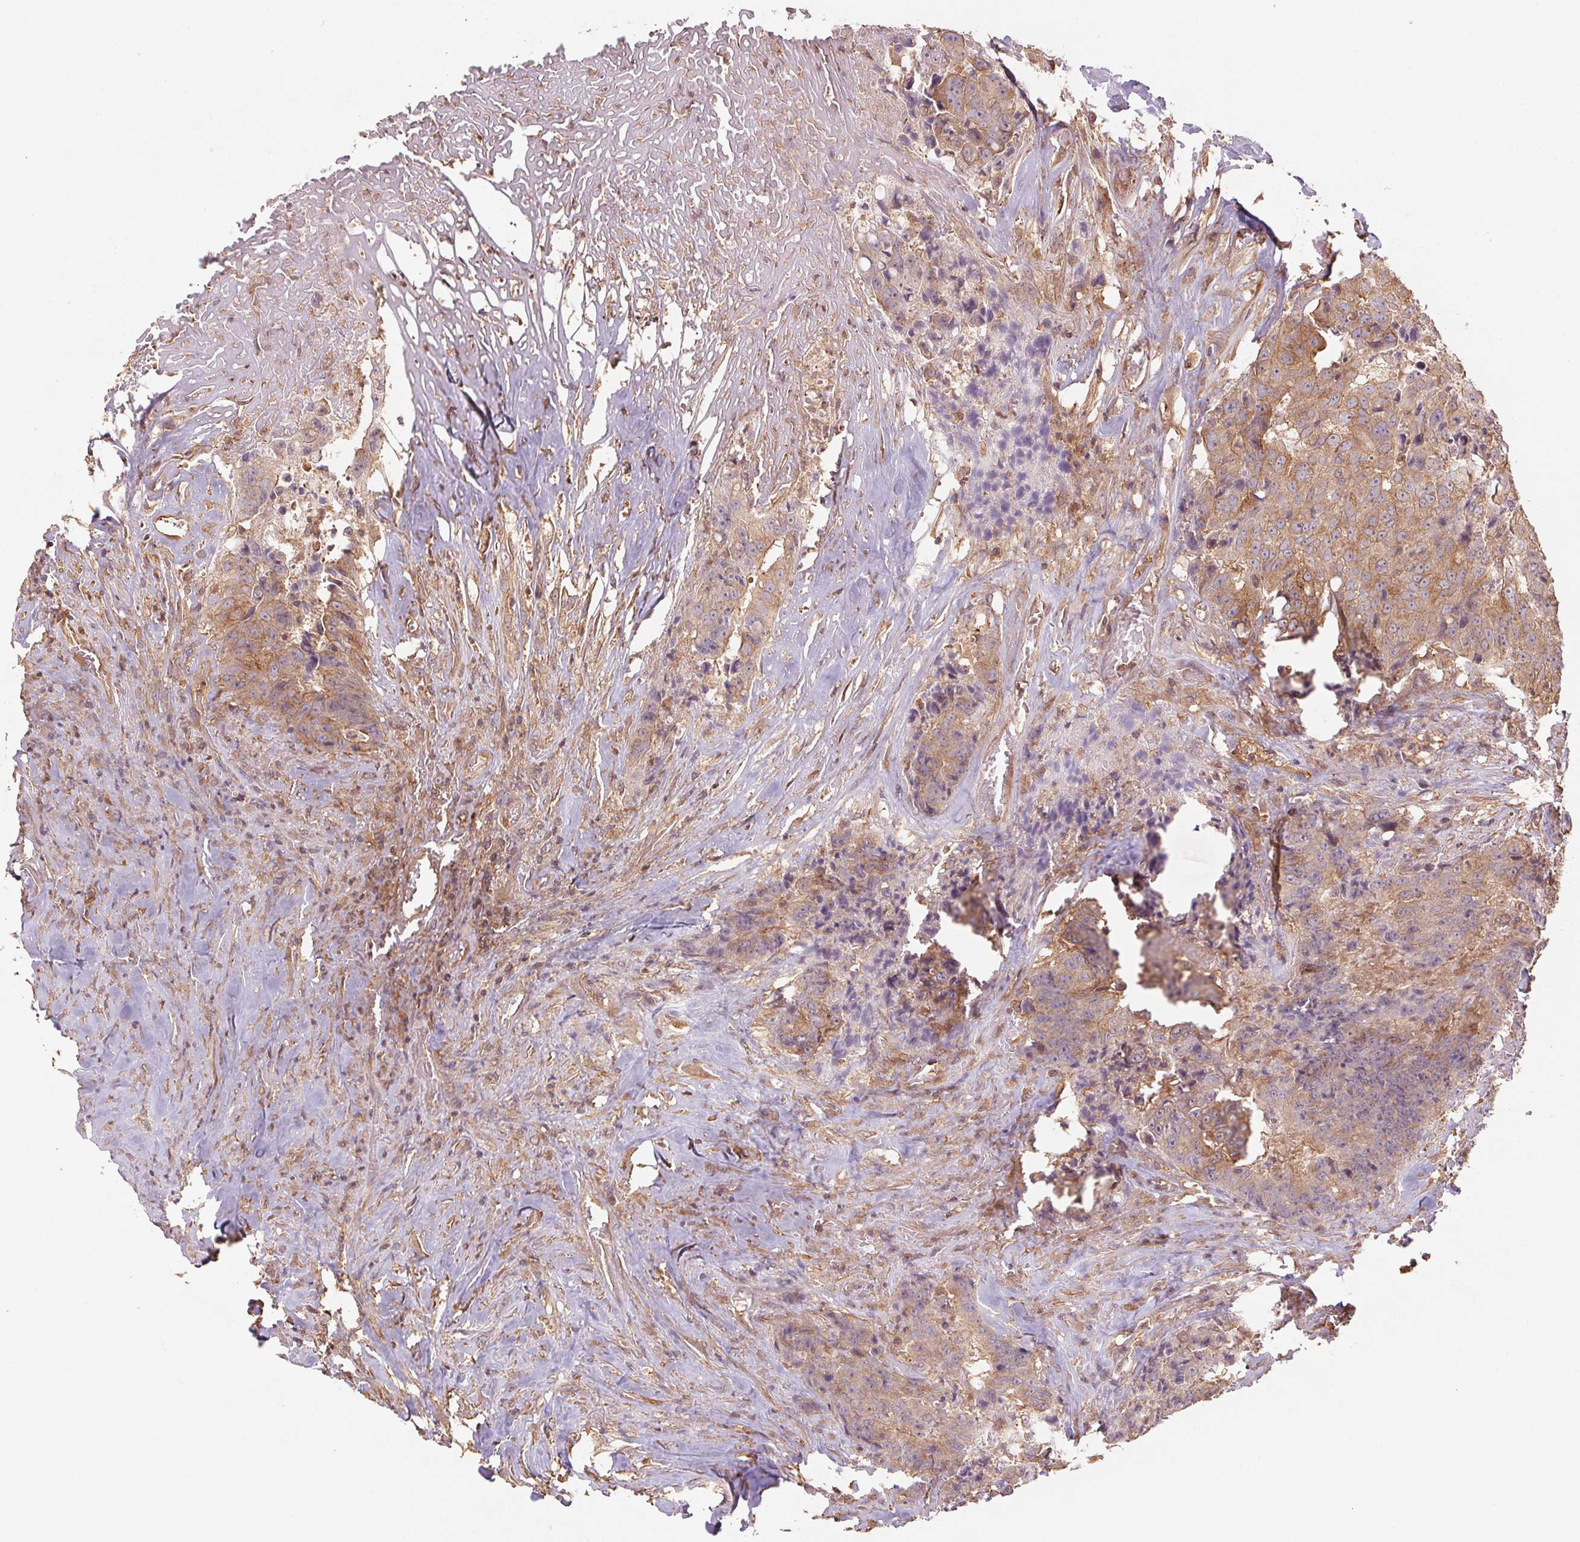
{"staining": {"intensity": "moderate", "quantity": ">75%", "location": "cytoplasmic/membranous"}, "tissue": "colorectal cancer", "cell_type": "Tumor cells", "image_type": "cancer", "snomed": [{"axis": "morphology", "description": "Adenocarcinoma, NOS"}, {"axis": "topography", "description": "Rectum"}], "caption": "Moderate cytoplasmic/membranous expression is present in about >75% of tumor cells in adenocarcinoma (colorectal).", "gene": "TUBA3D", "patient": {"sex": "female", "age": 62}}